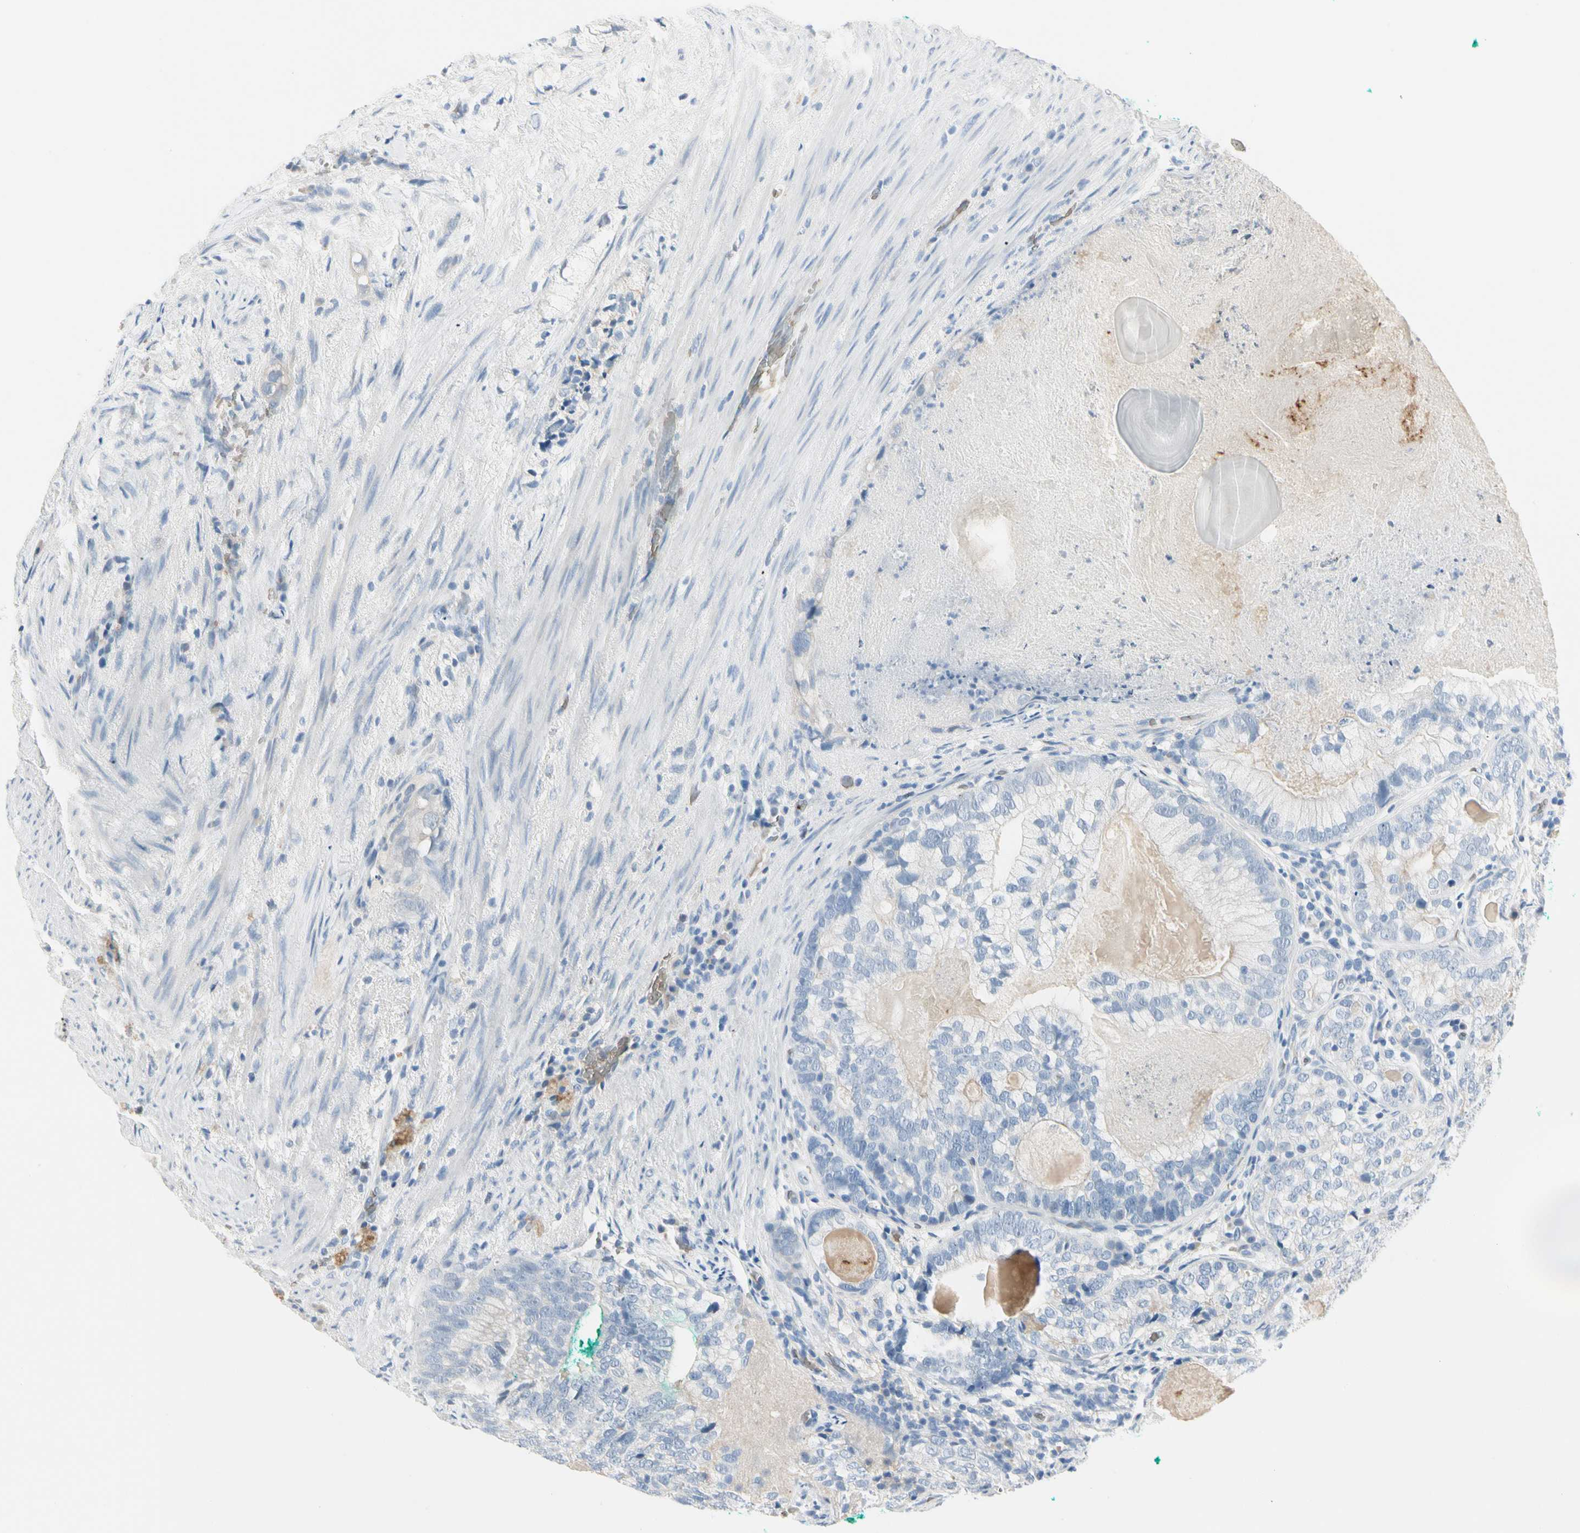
{"staining": {"intensity": "negative", "quantity": "none", "location": "none"}, "tissue": "prostate cancer", "cell_type": "Tumor cells", "image_type": "cancer", "snomed": [{"axis": "morphology", "description": "Adenocarcinoma, High grade"}, {"axis": "topography", "description": "Prostate"}], "caption": "The immunohistochemistry (IHC) photomicrograph has no significant staining in tumor cells of adenocarcinoma (high-grade) (prostate) tissue.", "gene": "CA1", "patient": {"sex": "male", "age": 66}}